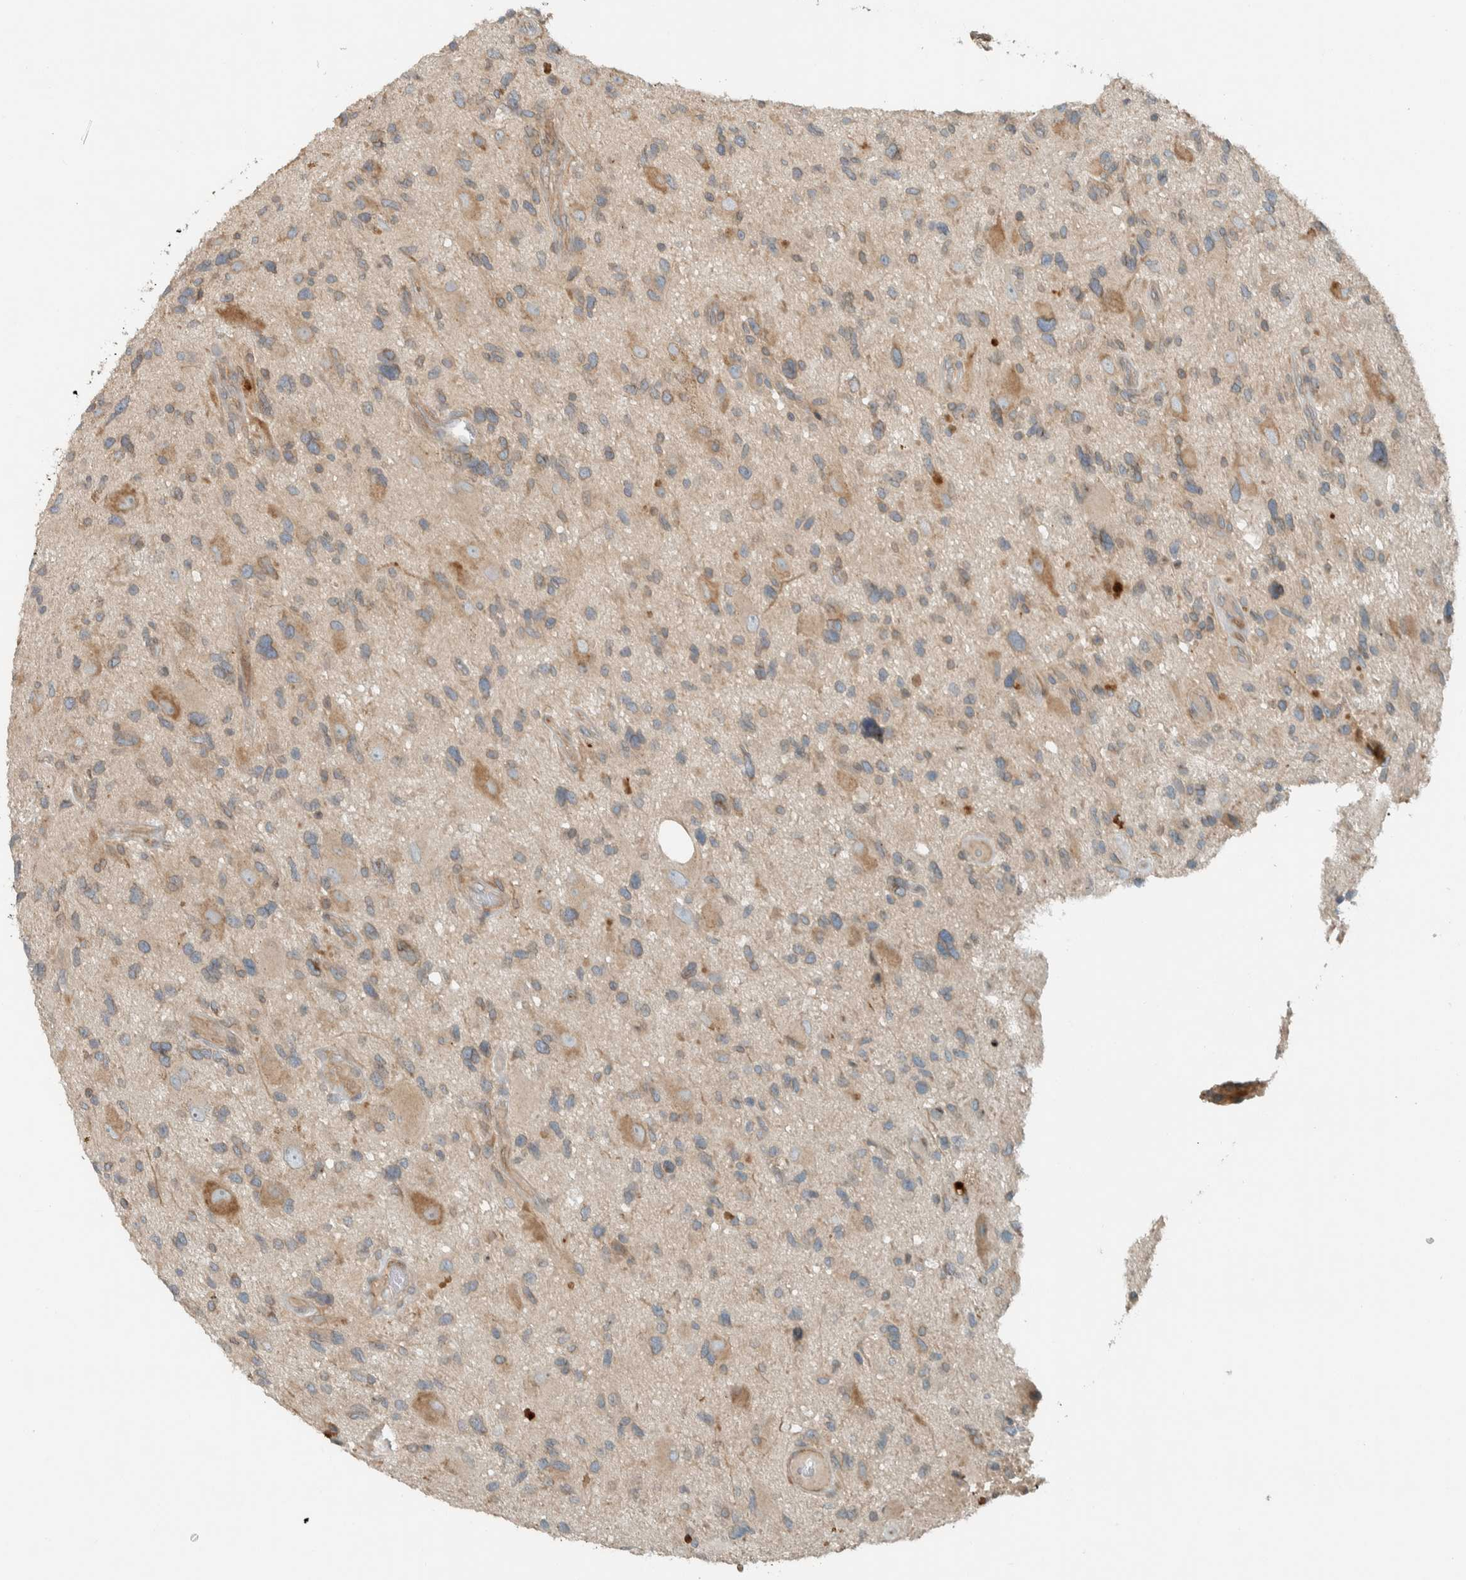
{"staining": {"intensity": "weak", "quantity": "25%-75%", "location": "cytoplasmic/membranous"}, "tissue": "glioma", "cell_type": "Tumor cells", "image_type": "cancer", "snomed": [{"axis": "morphology", "description": "Glioma, malignant, High grade"}, {"axis": "topography", "description": "Brain"}], "caption": "Protein staining by immunohistochemistry exhibits weak cytoplasmic/membranous positivity in approximately 25%-75% of tumor cells in malignant glioma (high-grade).", "gene": "SEL1L", "patient": {"sex": "male", "age": 33}}